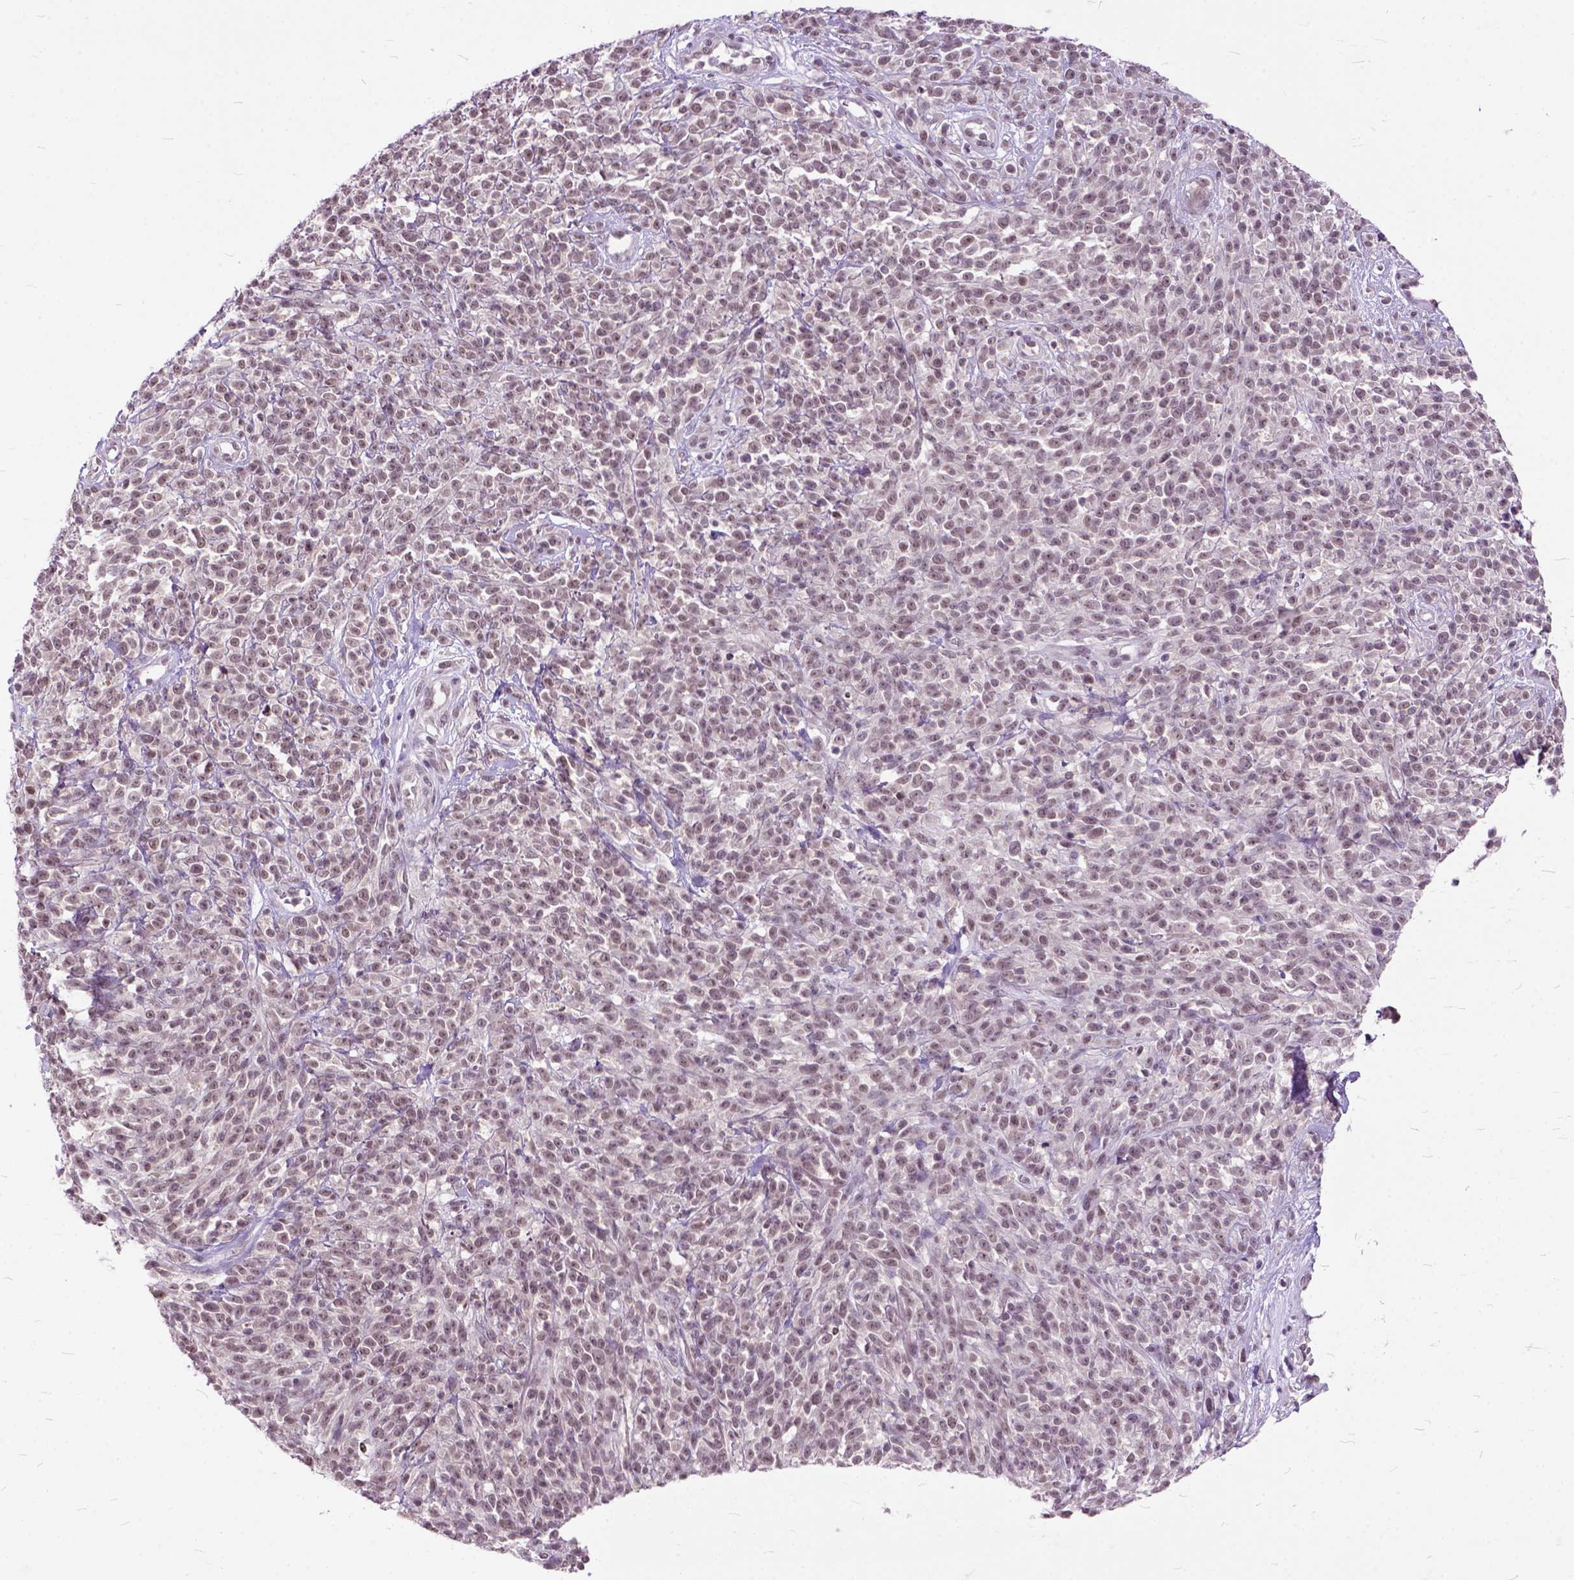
{"staining": {"intensity": "moderate", "quantity": ">75%", "location": "nuclear"}, "tissue": "melanoma", "cell_type": "Tumor cells", "image_type": "cancer", "snomed": [{"axis": "morphology", "description": "Malignant melanoma, NOS"}, {"axis": "topography", "description": "Skin"}, {"axis": "topography", "description": "Skin of trunk"}], "caption": "Moderate nuclear staining is present in about >75% of tumor cells in melanoma. Using DAB (3,3'-diaminobenzidine) (brown) and hematoxylin (blue) stains, captured at high magnification using brightfield microscopy.", "gene": "ORC5", "patient": {"sex": "male", "age": 74}}